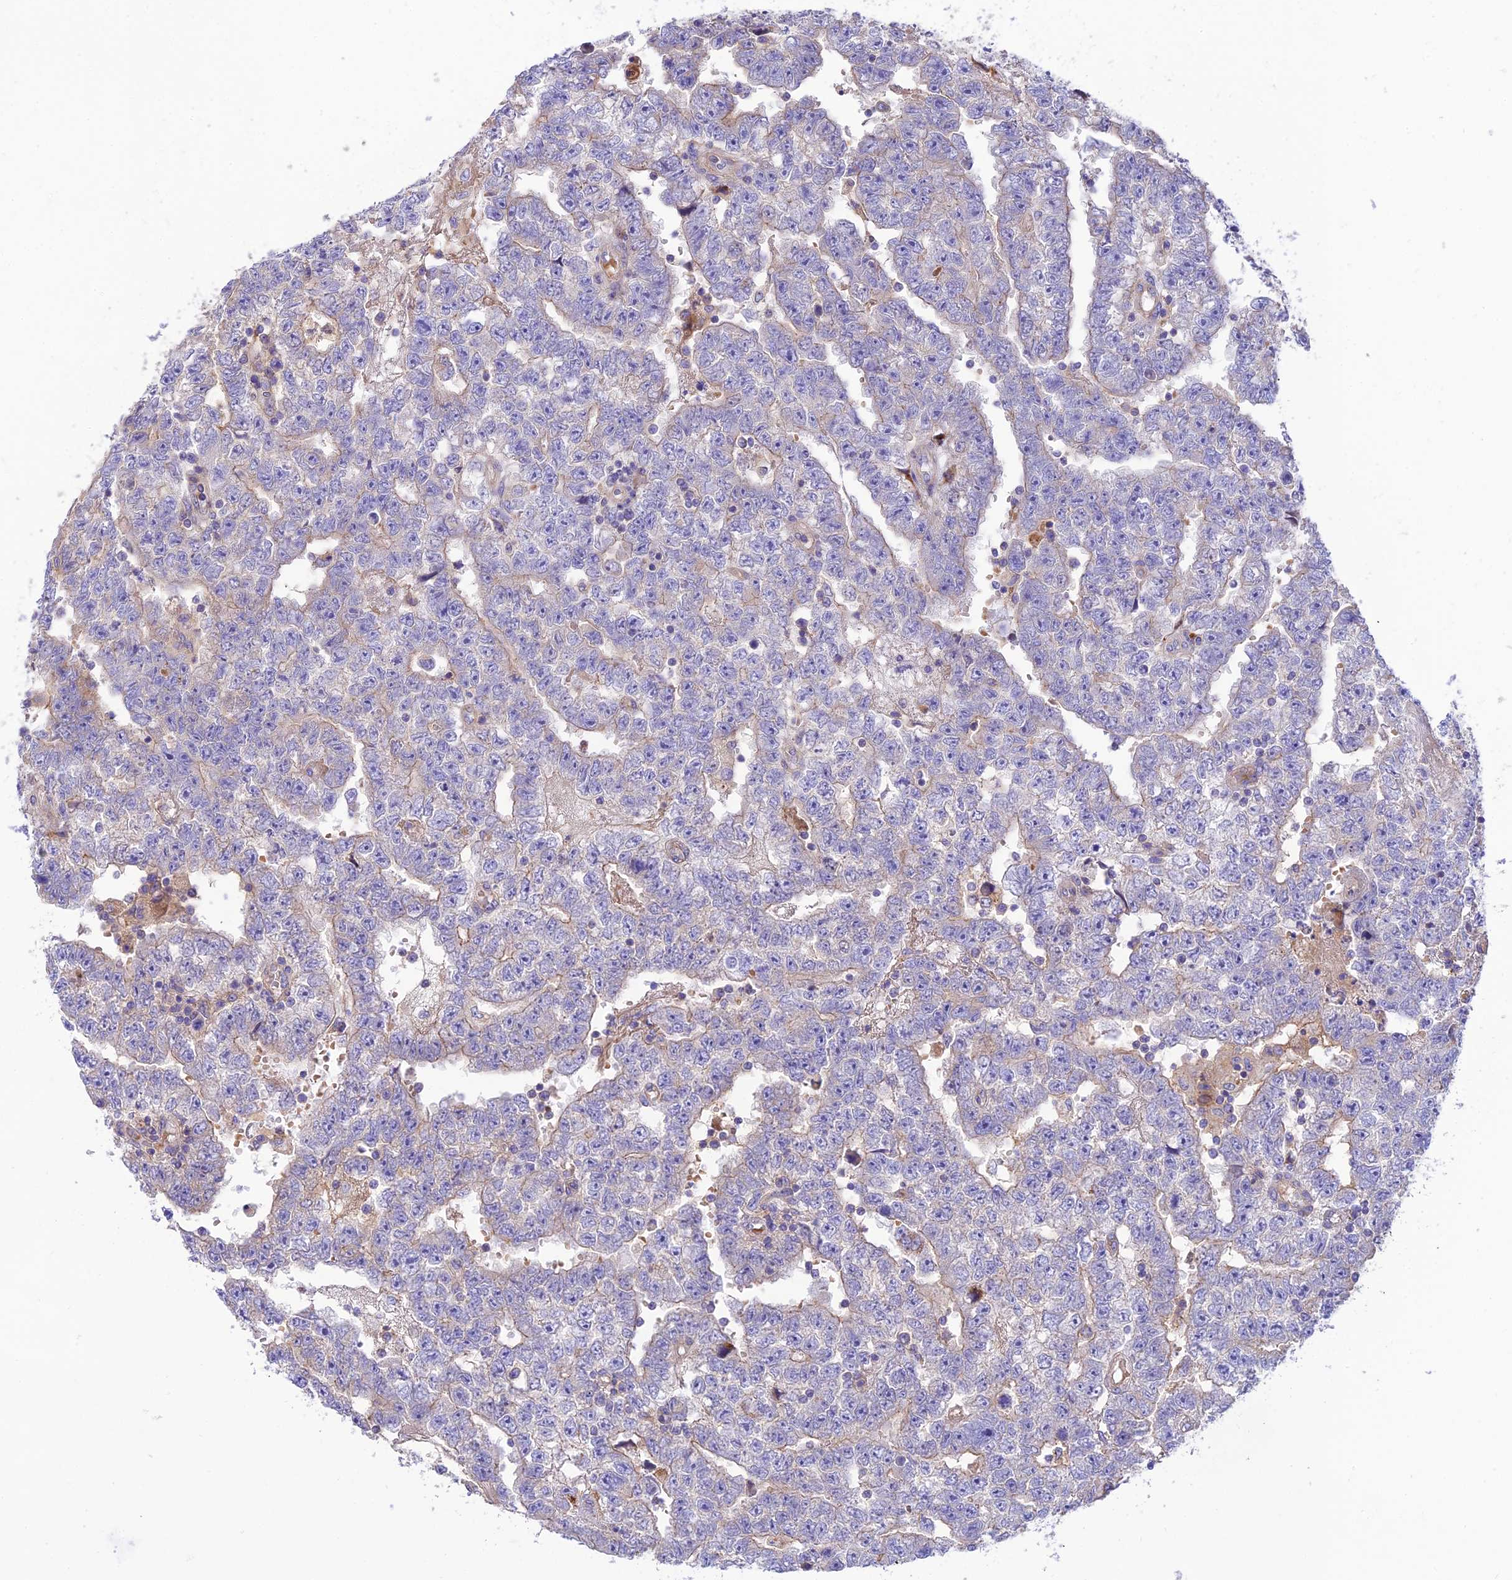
{"staining": {"intensity": "negative", "quantity": "none", "location": "none"}, "tissue": "testis cancer", "cell_type": "Tumor cells", "image_type": "cancer", "snomed": [{"axis": "morphology", "description": "Carcinoma, Embryonal, NOS"}, {"axis": "topography", "description": "Testis"}], "caption": "Immunohistochemistry image of testis embryonal carcinoma stained for a protein (brown), which exhibits no positivity in tumor cells.", "gene": "CCDC157", "patient": {"sex": "male", "age": 25}}